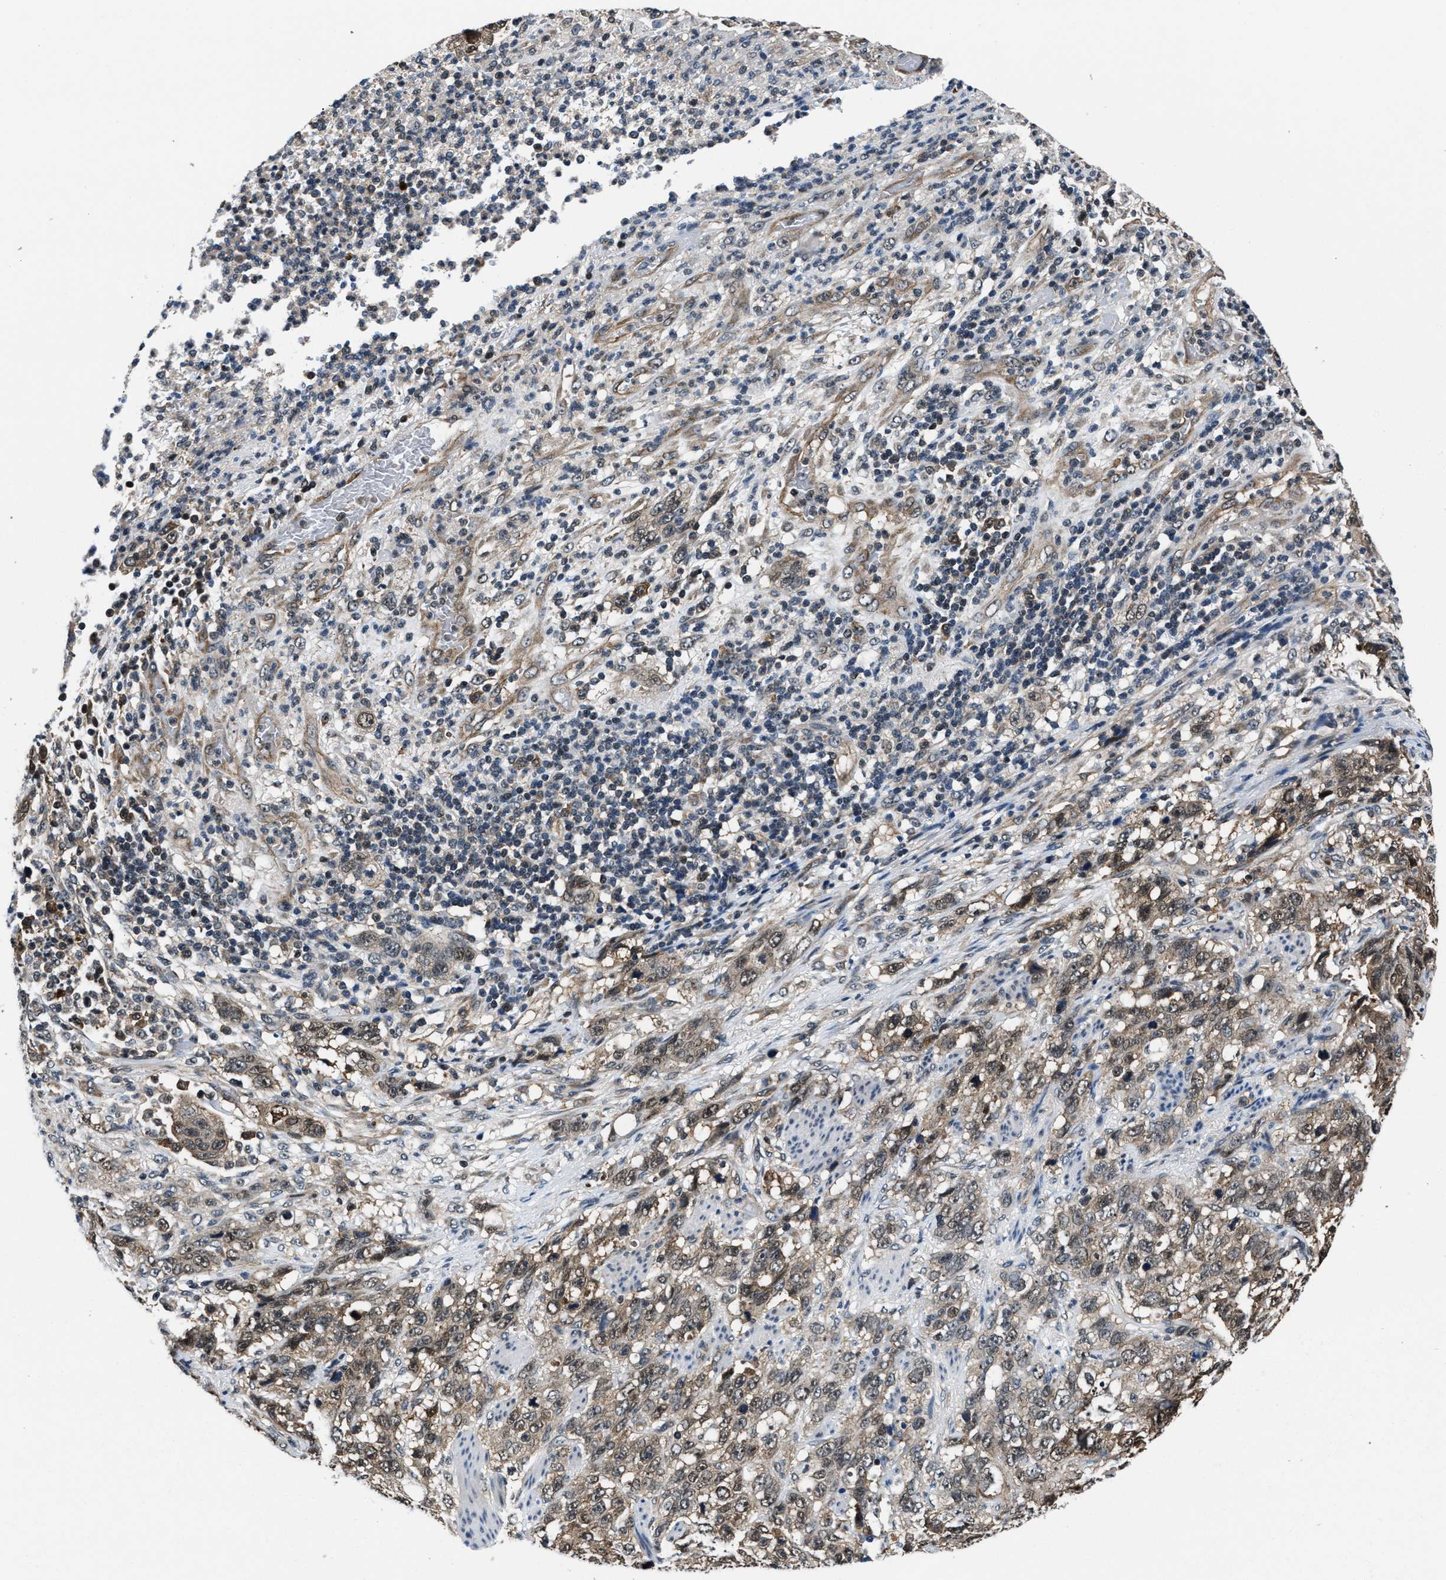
{"staining": {"intensity": "weak", "quantity": ">75%", "location": "cytoplasmic/membranous"}, "tissue": "stomach cancer", "cell_type": "Tumor cells", "image_type": "cancer", "snomed": [{"axis": "morphology", "description": "Adenocarcinoma, NOS"}, {"axis": "topography", "description": "Stomach"}], "caption": "Stomach cancer stained with a protein marker reveals weak staining in tumor cells.", "gene": "RBM33", "patient": {"sex": "male", "age": 48}}